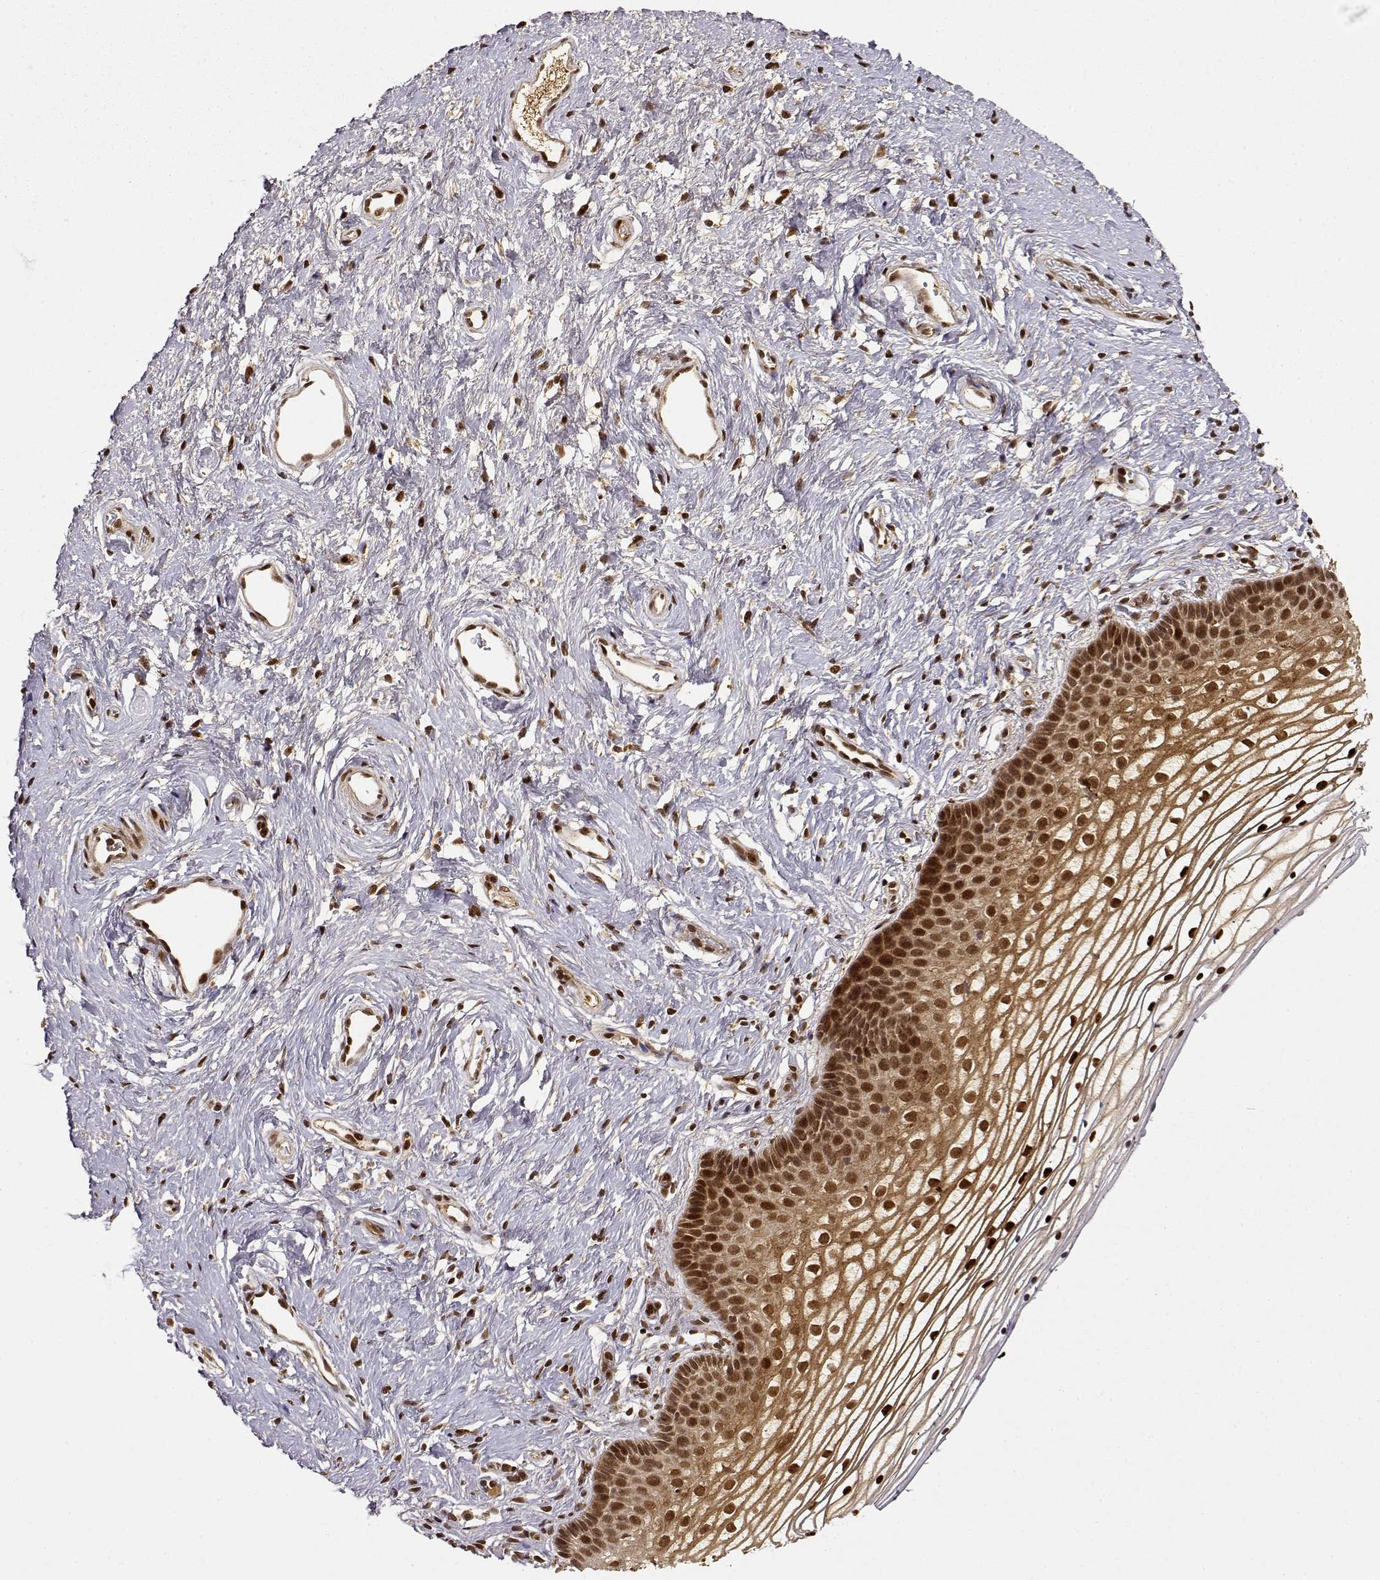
{"staining": {"intensity": "strong", "quantity": ">75%", "location": "cytoplasmic/membranous,nuclear"}, "tissue": "vagina", "cell_type": "Squamous epithelial cells", "image_type": "normal", "snomed": [{"axis": "morphology", "description": "Normal tissue, NOS"}, {"axis": "topography", "description": "Vagina"}], "caption": "Strong cytoplasmic/membranous,nuclear protein positivity is seen in approximately >75% of squamous epithelial cells in vagina.", "gene": "MAEA", "patient": {"sex": "female", "age": 36}}